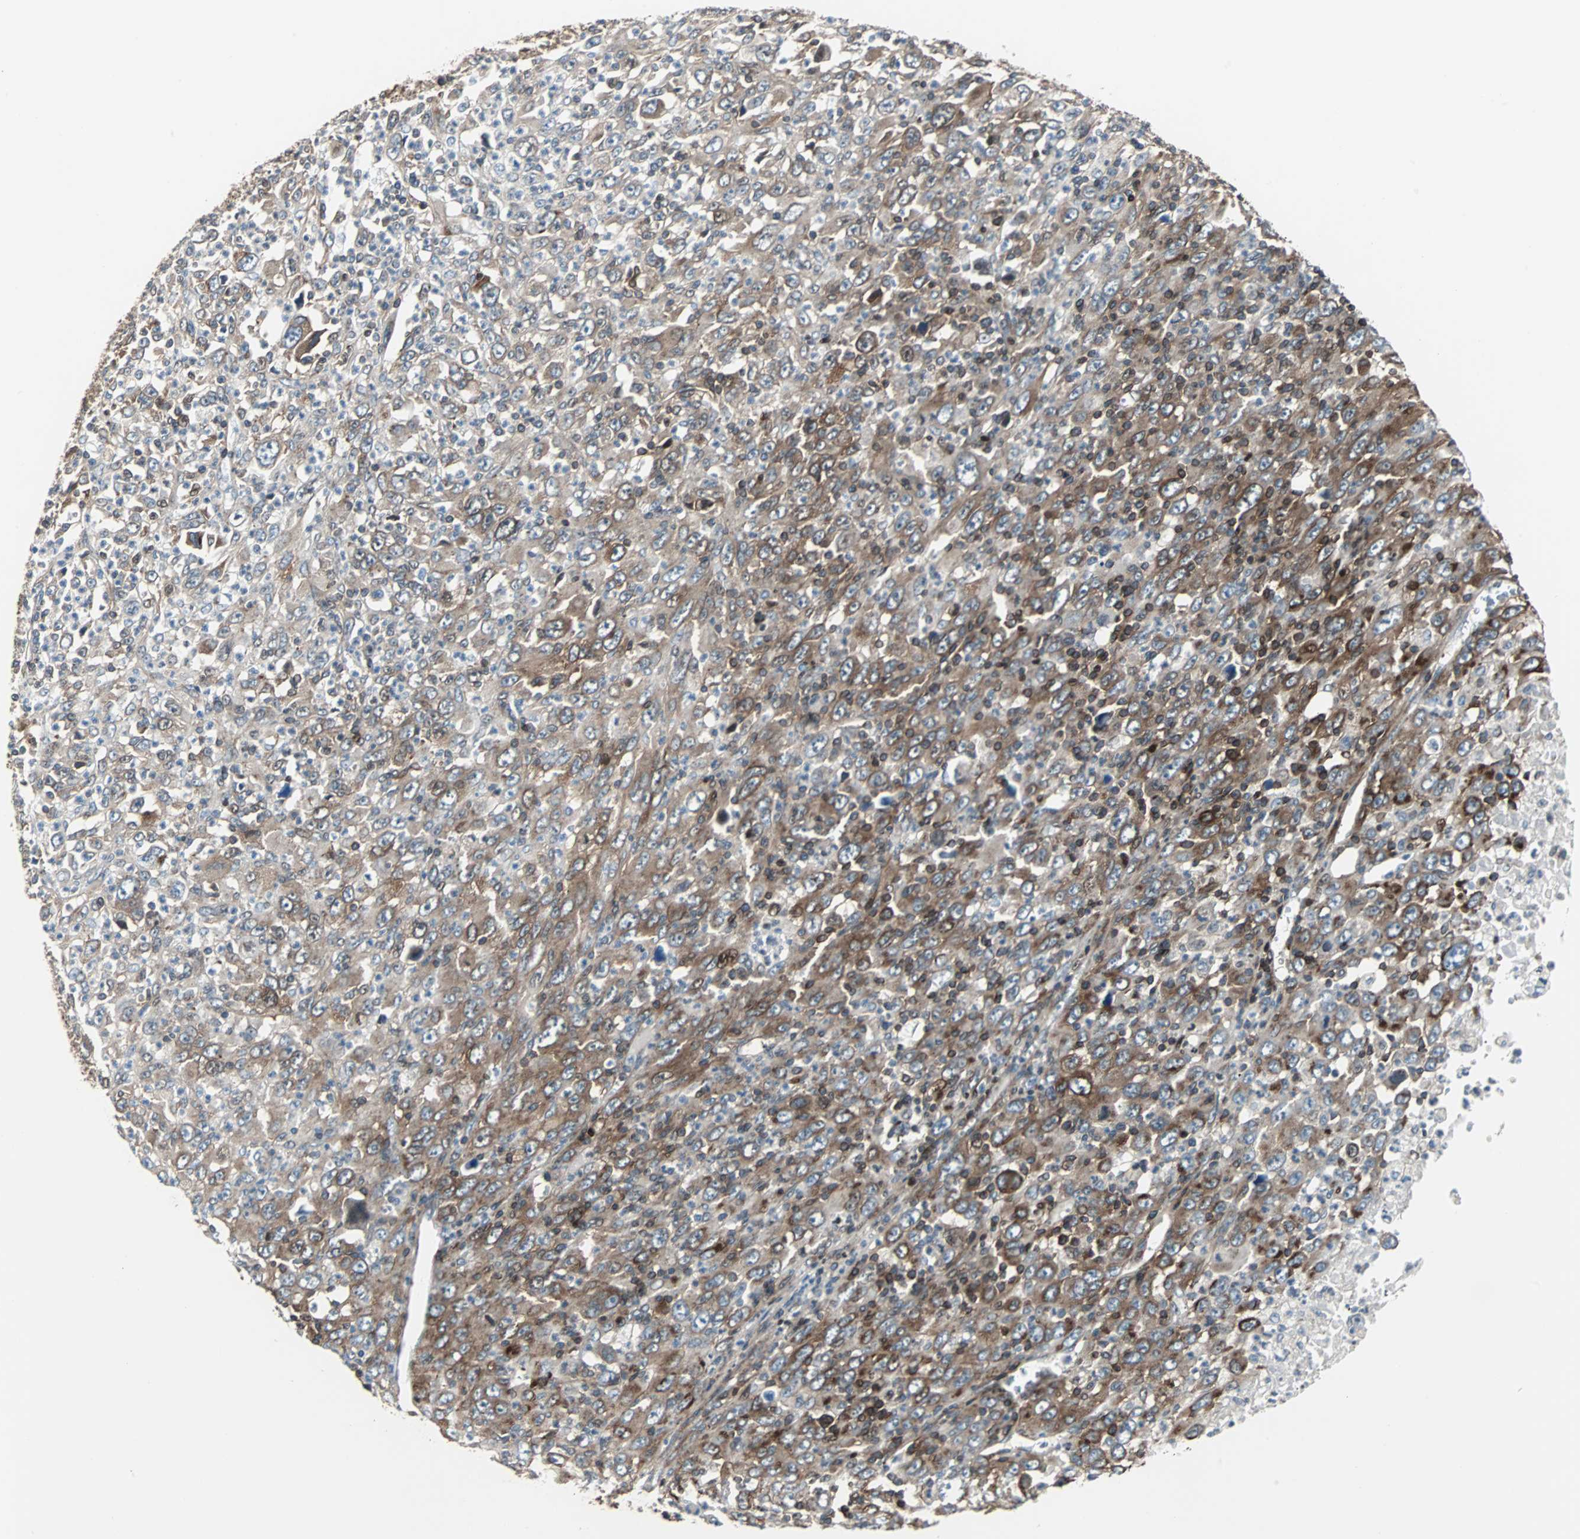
{"staining": {"intensity": "moderate", "quantity": ">75%", "location": "cytoplasmic/membranous"}, "tissue": "melanoma", "cell_type": "Tumor cells", "image_type": "cancer", "snomed": [{"axis": "morphology", "description": "Malignant melanoma, Metastatic site"}, {"axis": "topography", "description": "Skin"}], "caption": "Melanoma stained for a protein (brown) exhibits moderate cytoplasmic/membranous positive expression in about >75% of tumor cells.", "gene": "RELA", "patient": {"sex": "female", "age": 56}}